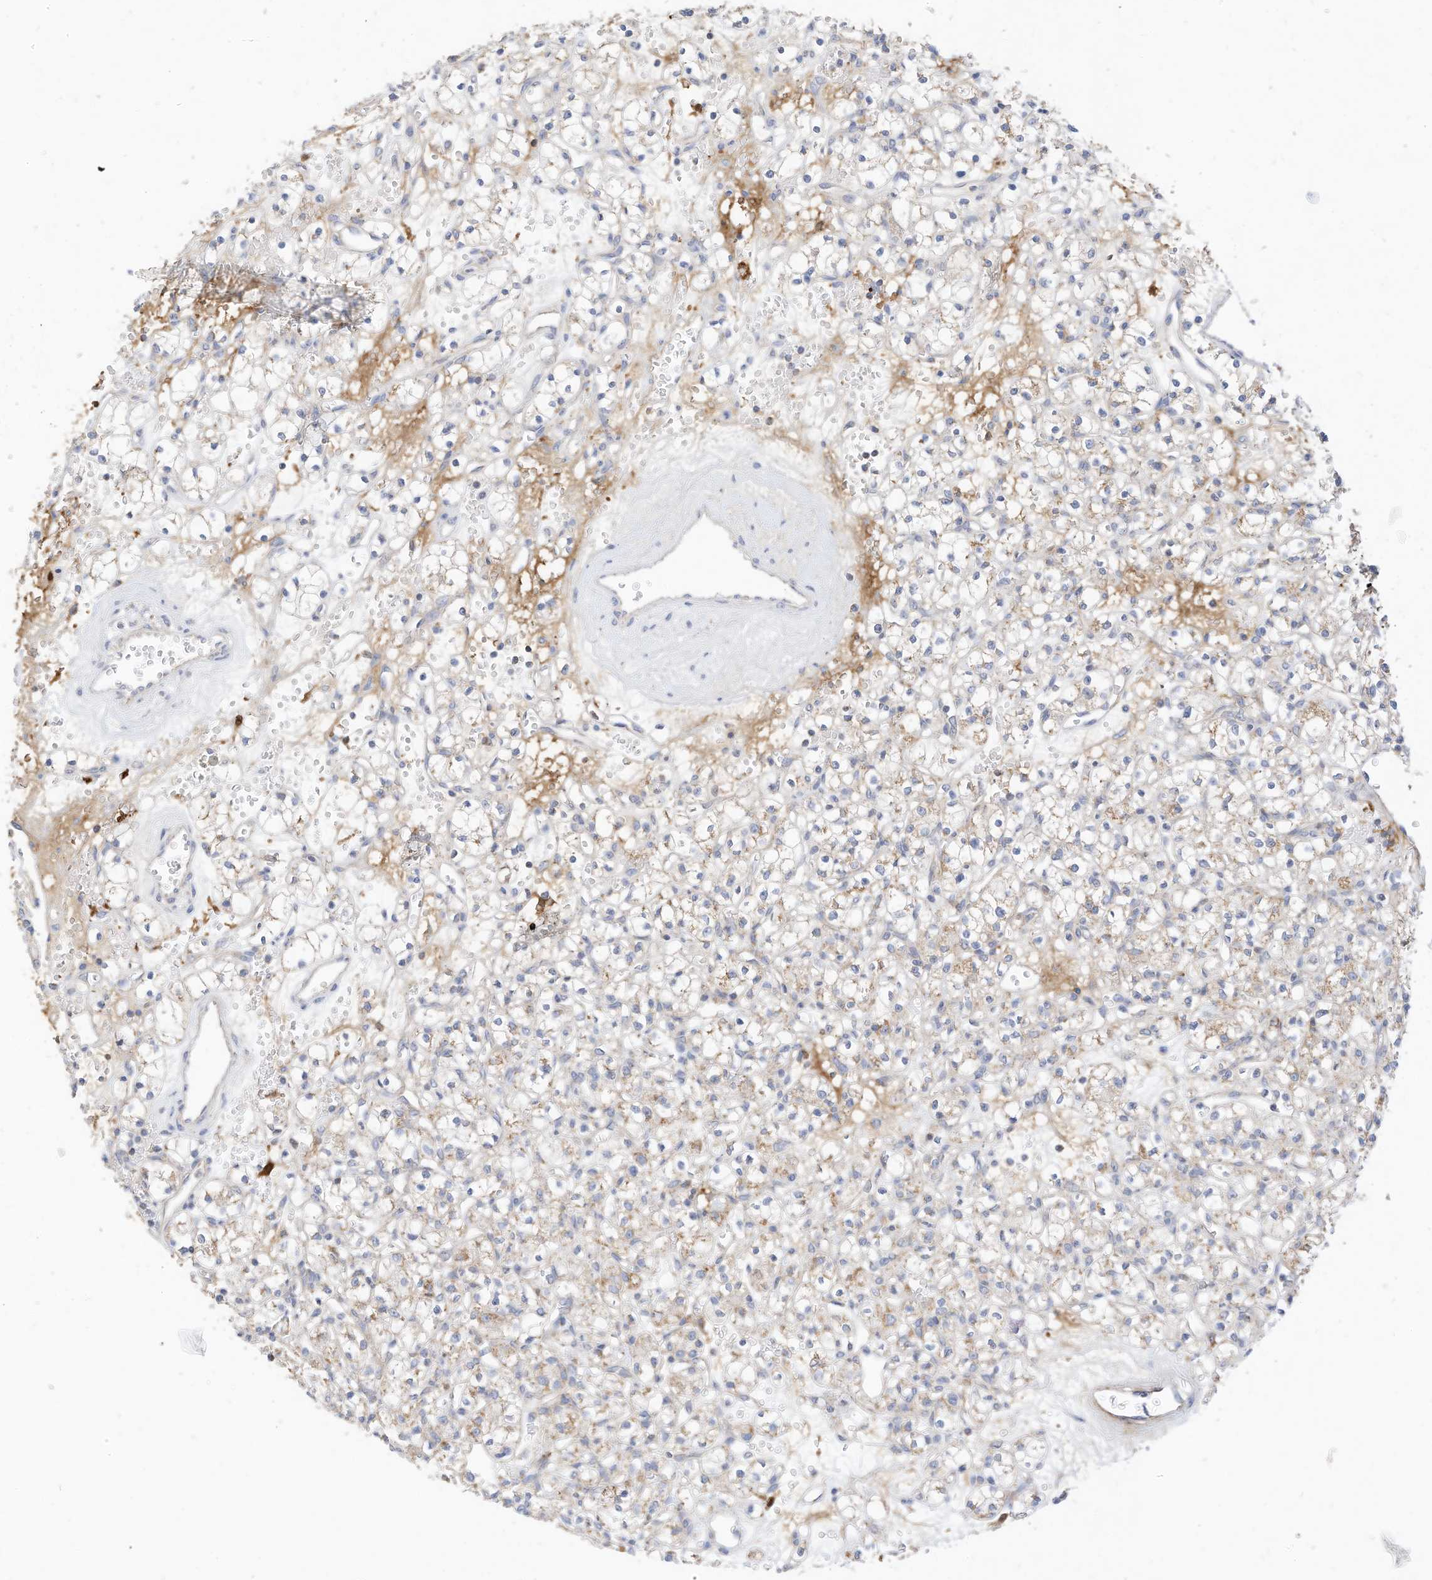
{"staining": {"intensity": "moderate", "quantity": "25%-75%", "location": "cytoplasmic/membranous"}, "tissue": "renal cancer", "cell_type": "Tumor cells", "image_type": "cancer", "snomed": [{"axis": "morphology", "description": "Adenocarcinoma, NOS"}, {"axis": "topography", "description": "Kidney"}], "caption": "There is medium levels of moderate cytoplasmic/membranous staining in tumor cells of renal cancer (adenocarcinoma), as demonstrated by immunohistochemical staining (brown color).", "gene": "RHOH", "patient": {"sex": "female", "age": 59}}